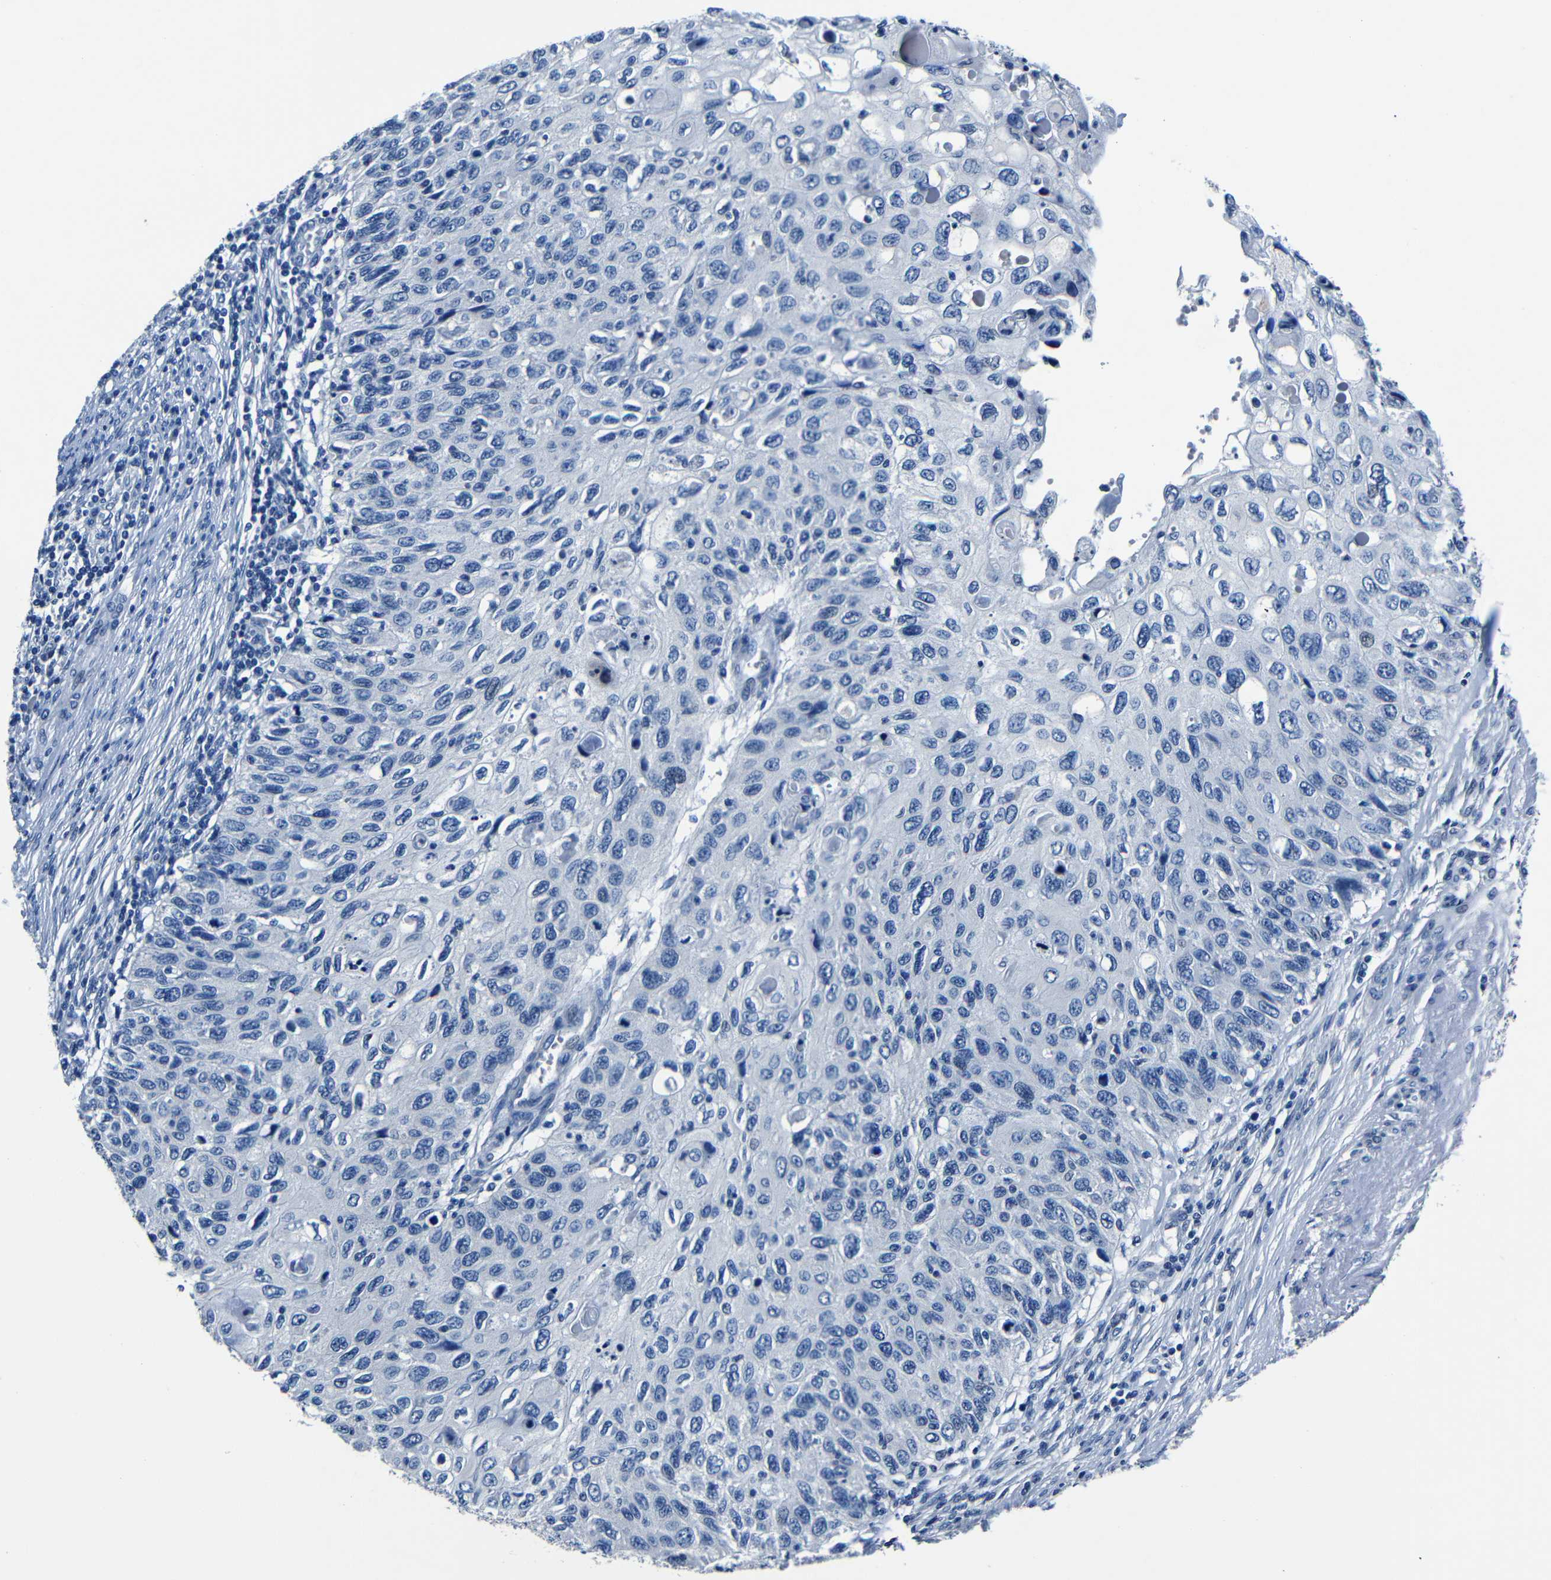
{"staining": {"intensity": "negative", "quantity": "none", "location": "none"}, "tissue": "cervical cancer", "cell_type": "Tumor cells", "image_type": "cancer", "snomed": [{"axis": "morphology", "description": "Squamous cell carcinoma, NOS"}, {"axis": "topography", "description": "Cervix"}], "caption": "Immunohistochemistry (IHC) of human squamous cell carcinoma (cervical) exhibits no positivity in tumor cells.", "gene": "NCMAP", "patient": {"sex": "female", "age": 70}}